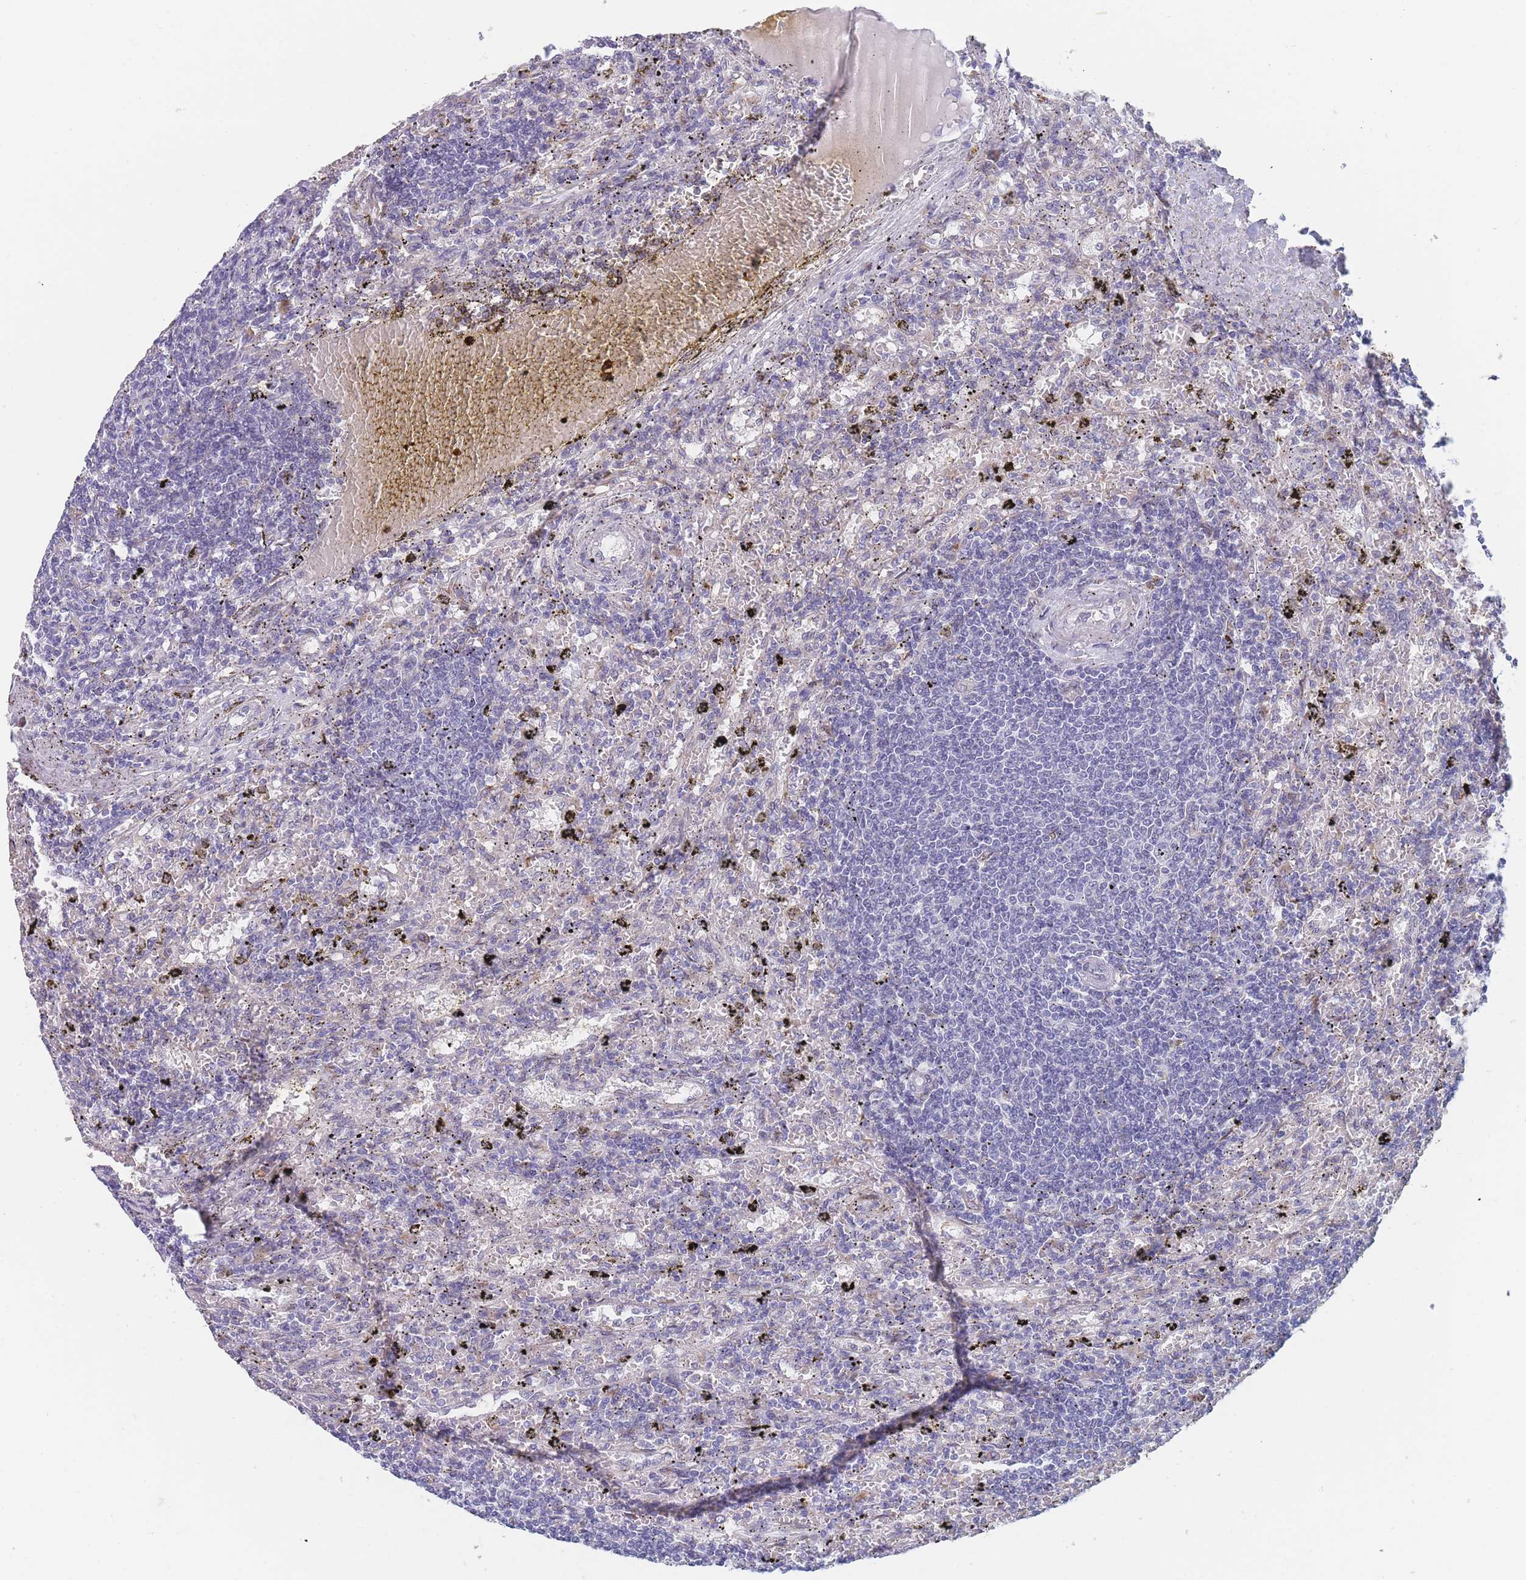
{"staining": {"intensity": "negative", "quantity": "none", "location": "none"}, "tissue": "lymphoma", "cell_type": "Tumor cells", "image_type": "cancer", "snomed": [{"axis": "morphology", "description": "Malignant lymphoma, non-Hodgkin's type, Low grade"}, {"axis": "topography", "description": "Spleen"}], "caption": "This is an immunohistochemistry micrograph of human low-grade malignant lymphoma, non-Hodgkin's type. There is no staining in tumor cells.", "gene": "TMED10", "patient": {"sex": "male", "age": 76}}